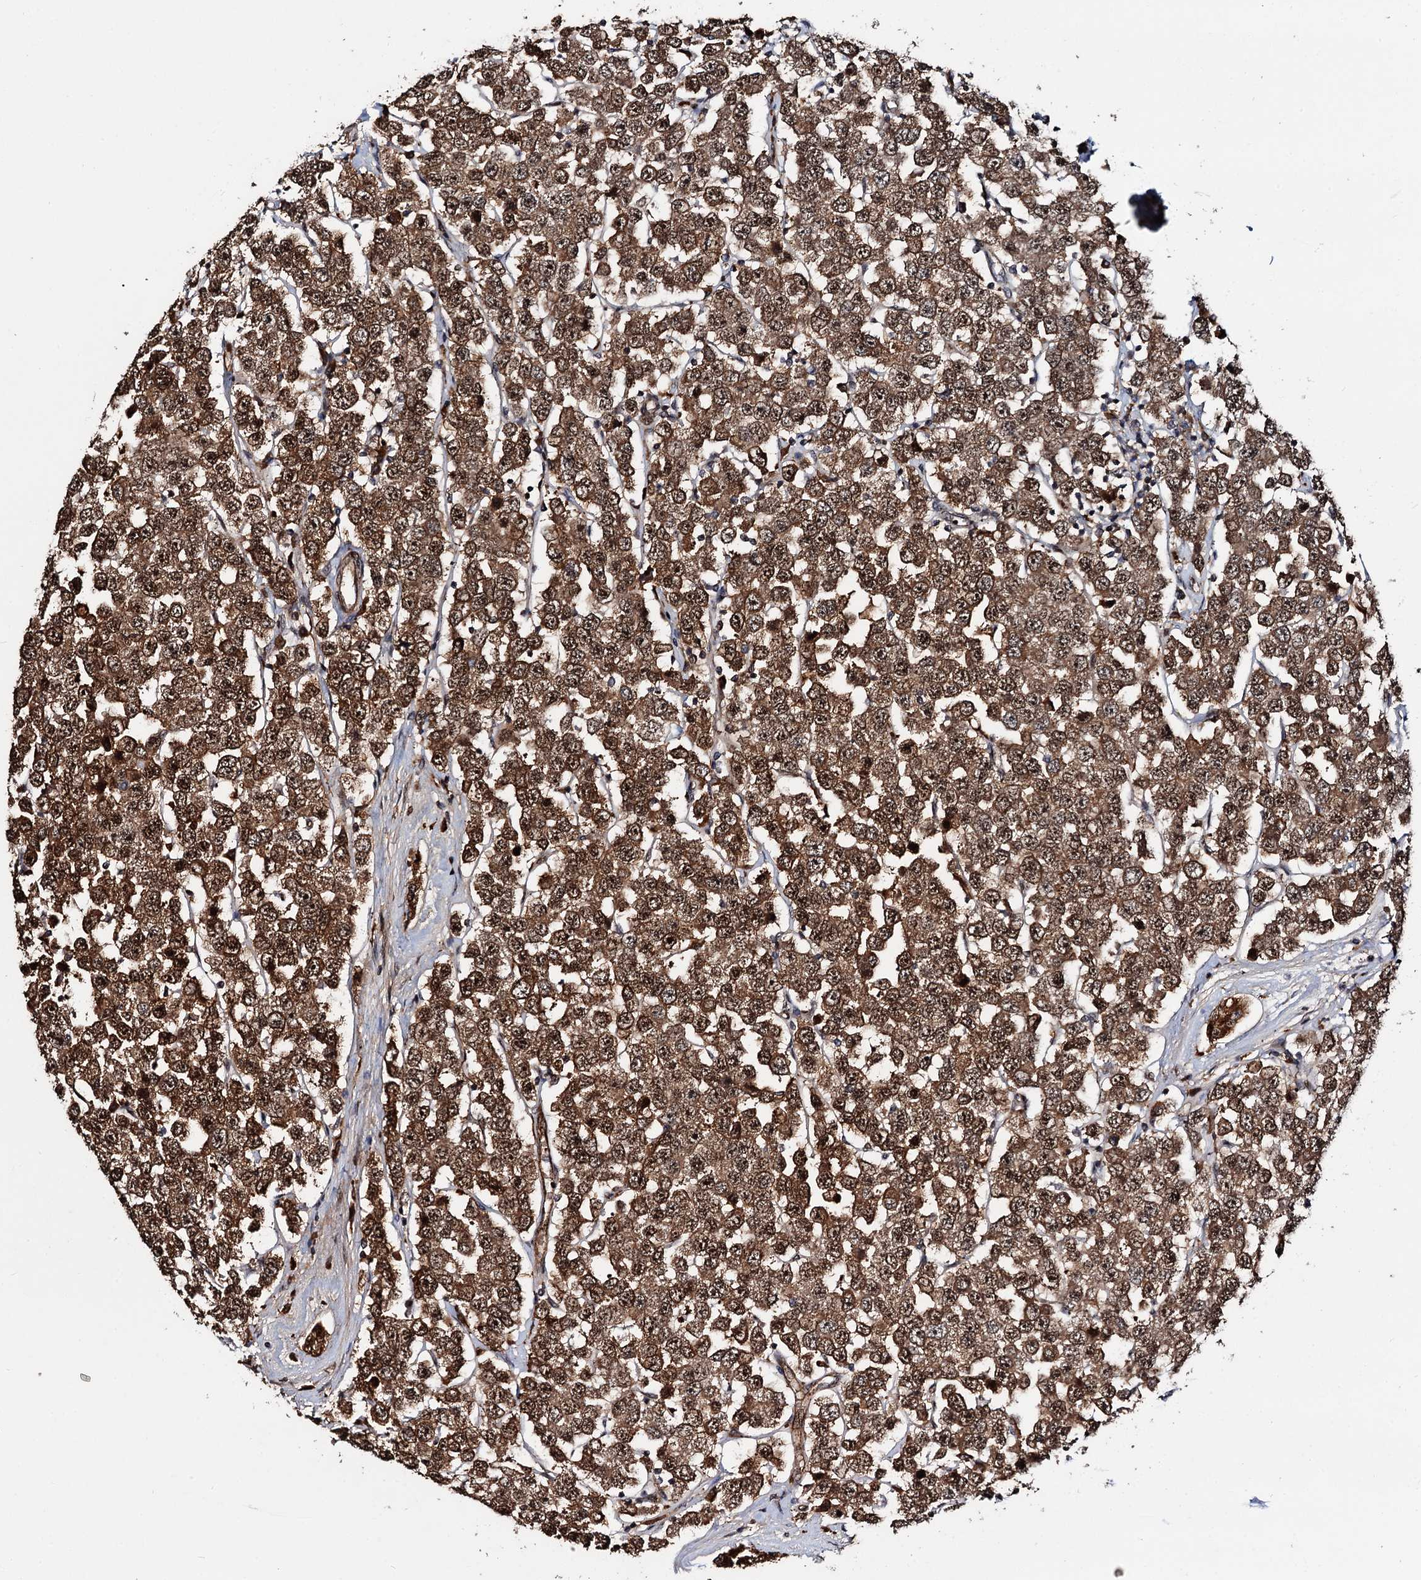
{"staining": {"intensity": "moderate", "quantity": ">75%", "location": "cytoplasmic/membranous,nuclear"}, "tissue": "testis cancer", "cell_type": "Tumor cells", "image_type": "cancer", "snomed": [{"axis": "morphology", "description": "Seminoma, NOS"}, {"axis": "topography", "description": "Testis"}], "caption": "There is medium levels of moderate cytoplasmic/membranous and nuclear expression in tumor cells of testis seminoma, as demonstrated by immunohistochemical staining (brown color).", "gene": "CEP192", "patient": {"sex": "male", "age": 28}}